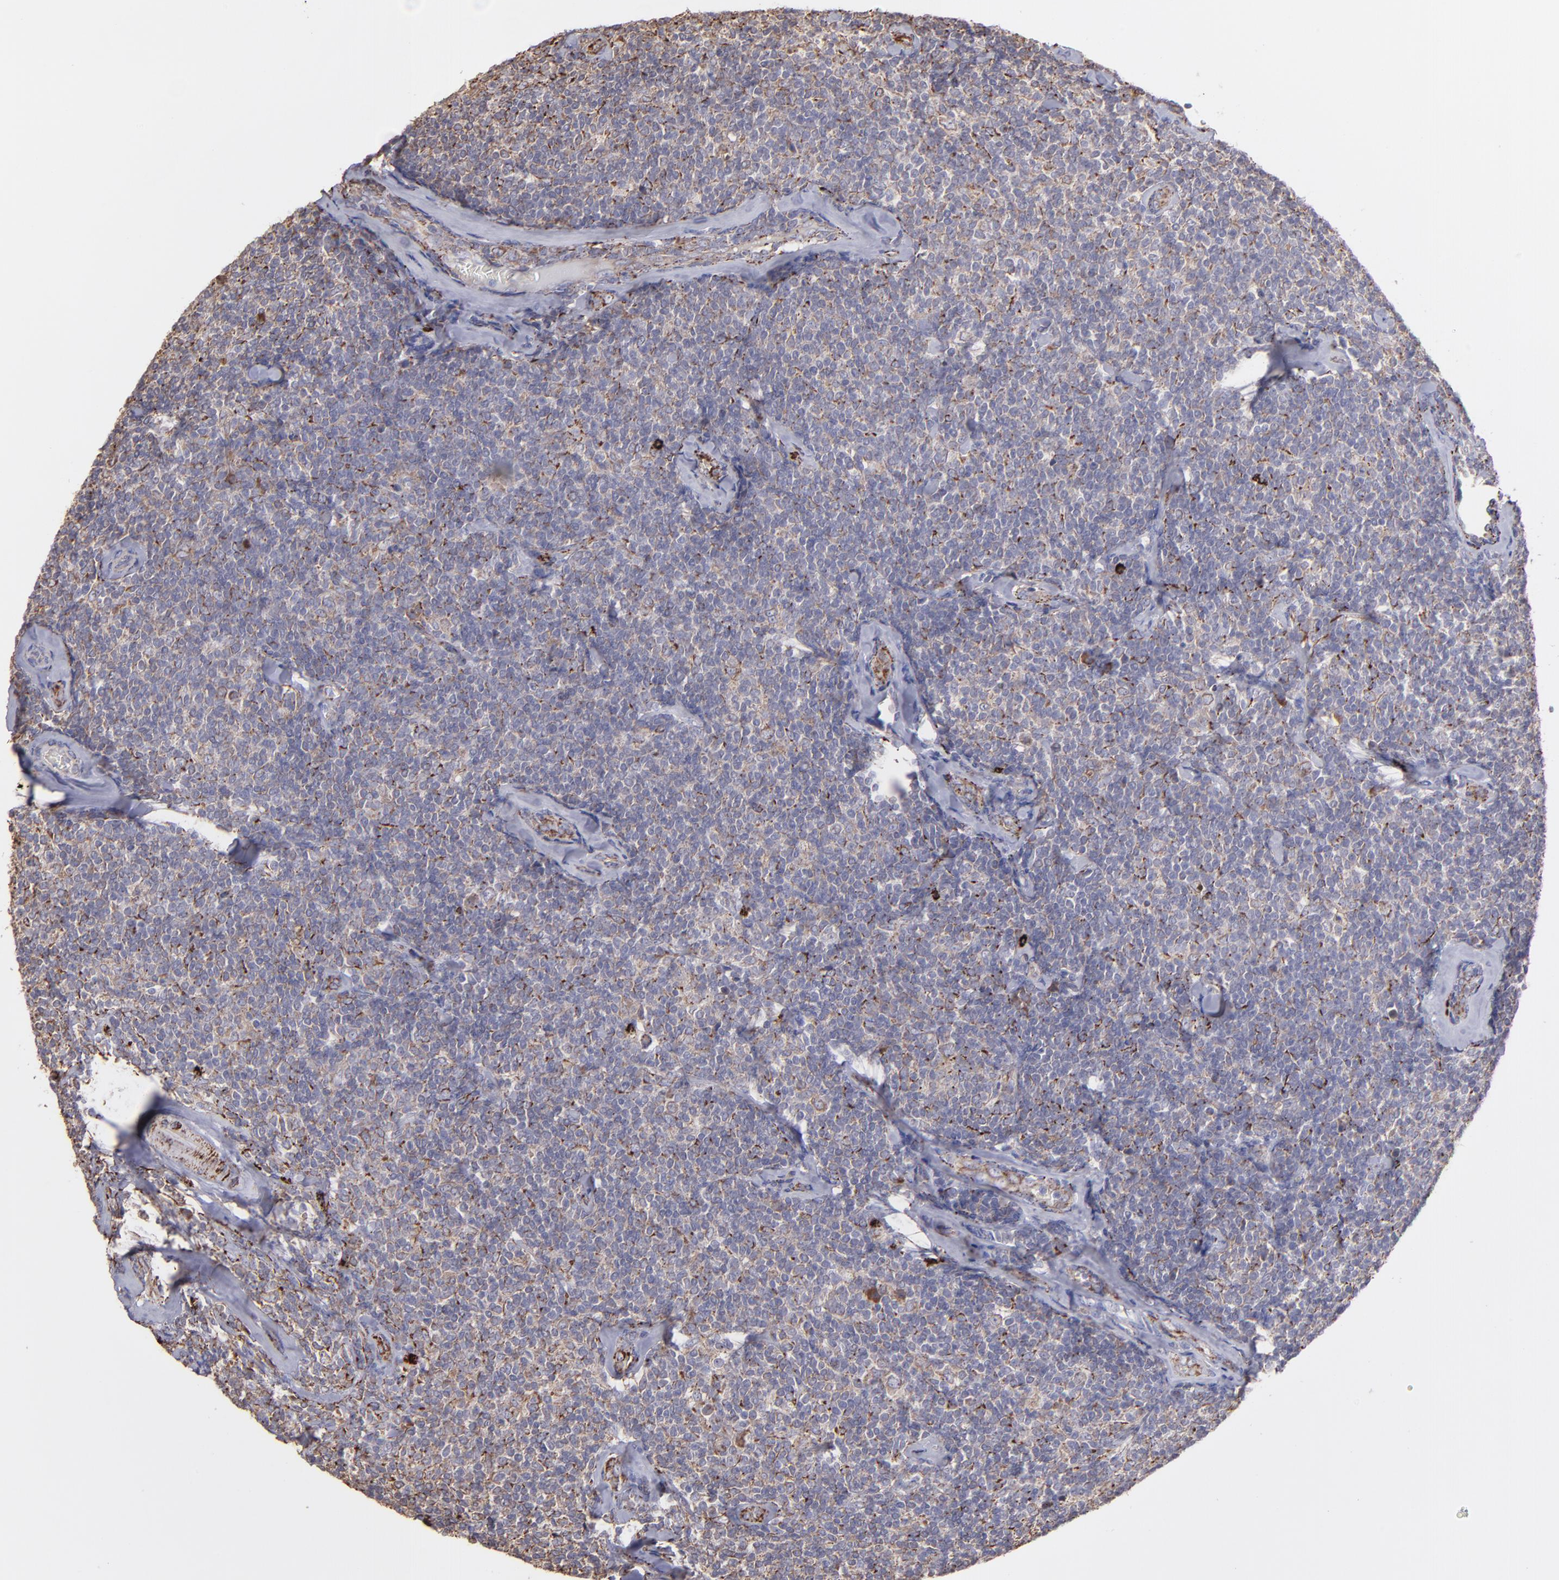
{"staining": {"intensity": "moderate", "quantity": "25%-75%", "location": "cytoplasmic/membranous"}, "tissue": "lymphoma", "cell_type": "Tumor cells", "image_type": "cancer", "snomed": [{"axis": "morphology", "description": "Malignant lymphoma, non-Hodgkin's type, Low grade"}, {"axis": "topography", "description": "Lymph node"}], "caption": "Protein staining by IHC displays moderate cytoplasmic/membranous expression in about 25%-75% of tumor cells in lymphoma.", "gene": "MAOB", "patient": {"sex": "female", "age": 56}}